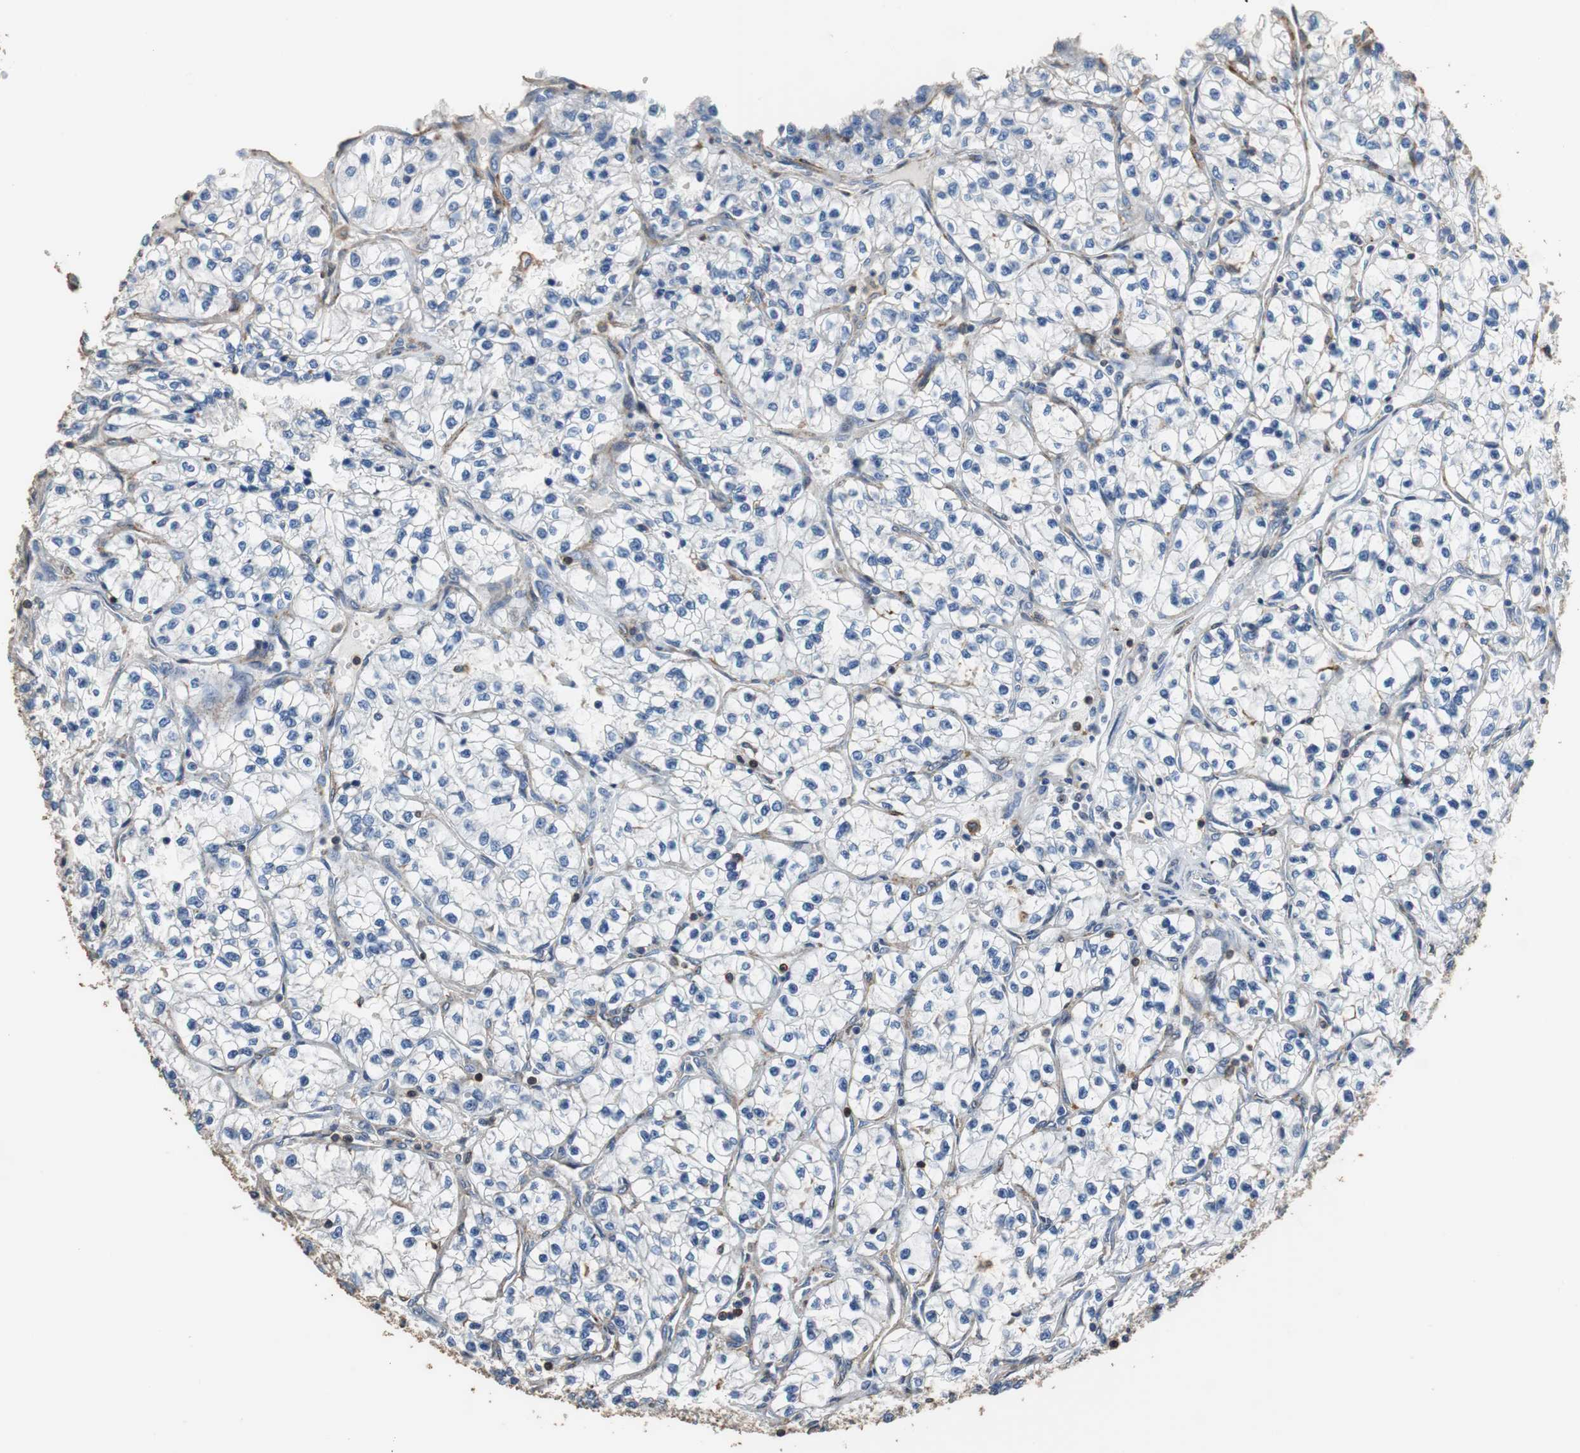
{"staining": {"intensity": "negative", "quantity": "none", "location": "none"}, "tissue": "renal cancer", "cell_type": "Tumor cells", "image_type": "cancer", "snomed": [{"axis": "morphology", "description": "Adenocarcinoma, NOS"}, {"axis": "topography", "description": "Kidney"}], "caption": "Immunohistochemistry of renal cancer reveals no expression in tumor cells. Nuclei are stained in blue.", "gene": "PRKRA", "patient": {"sex": "female", "age": 57}}